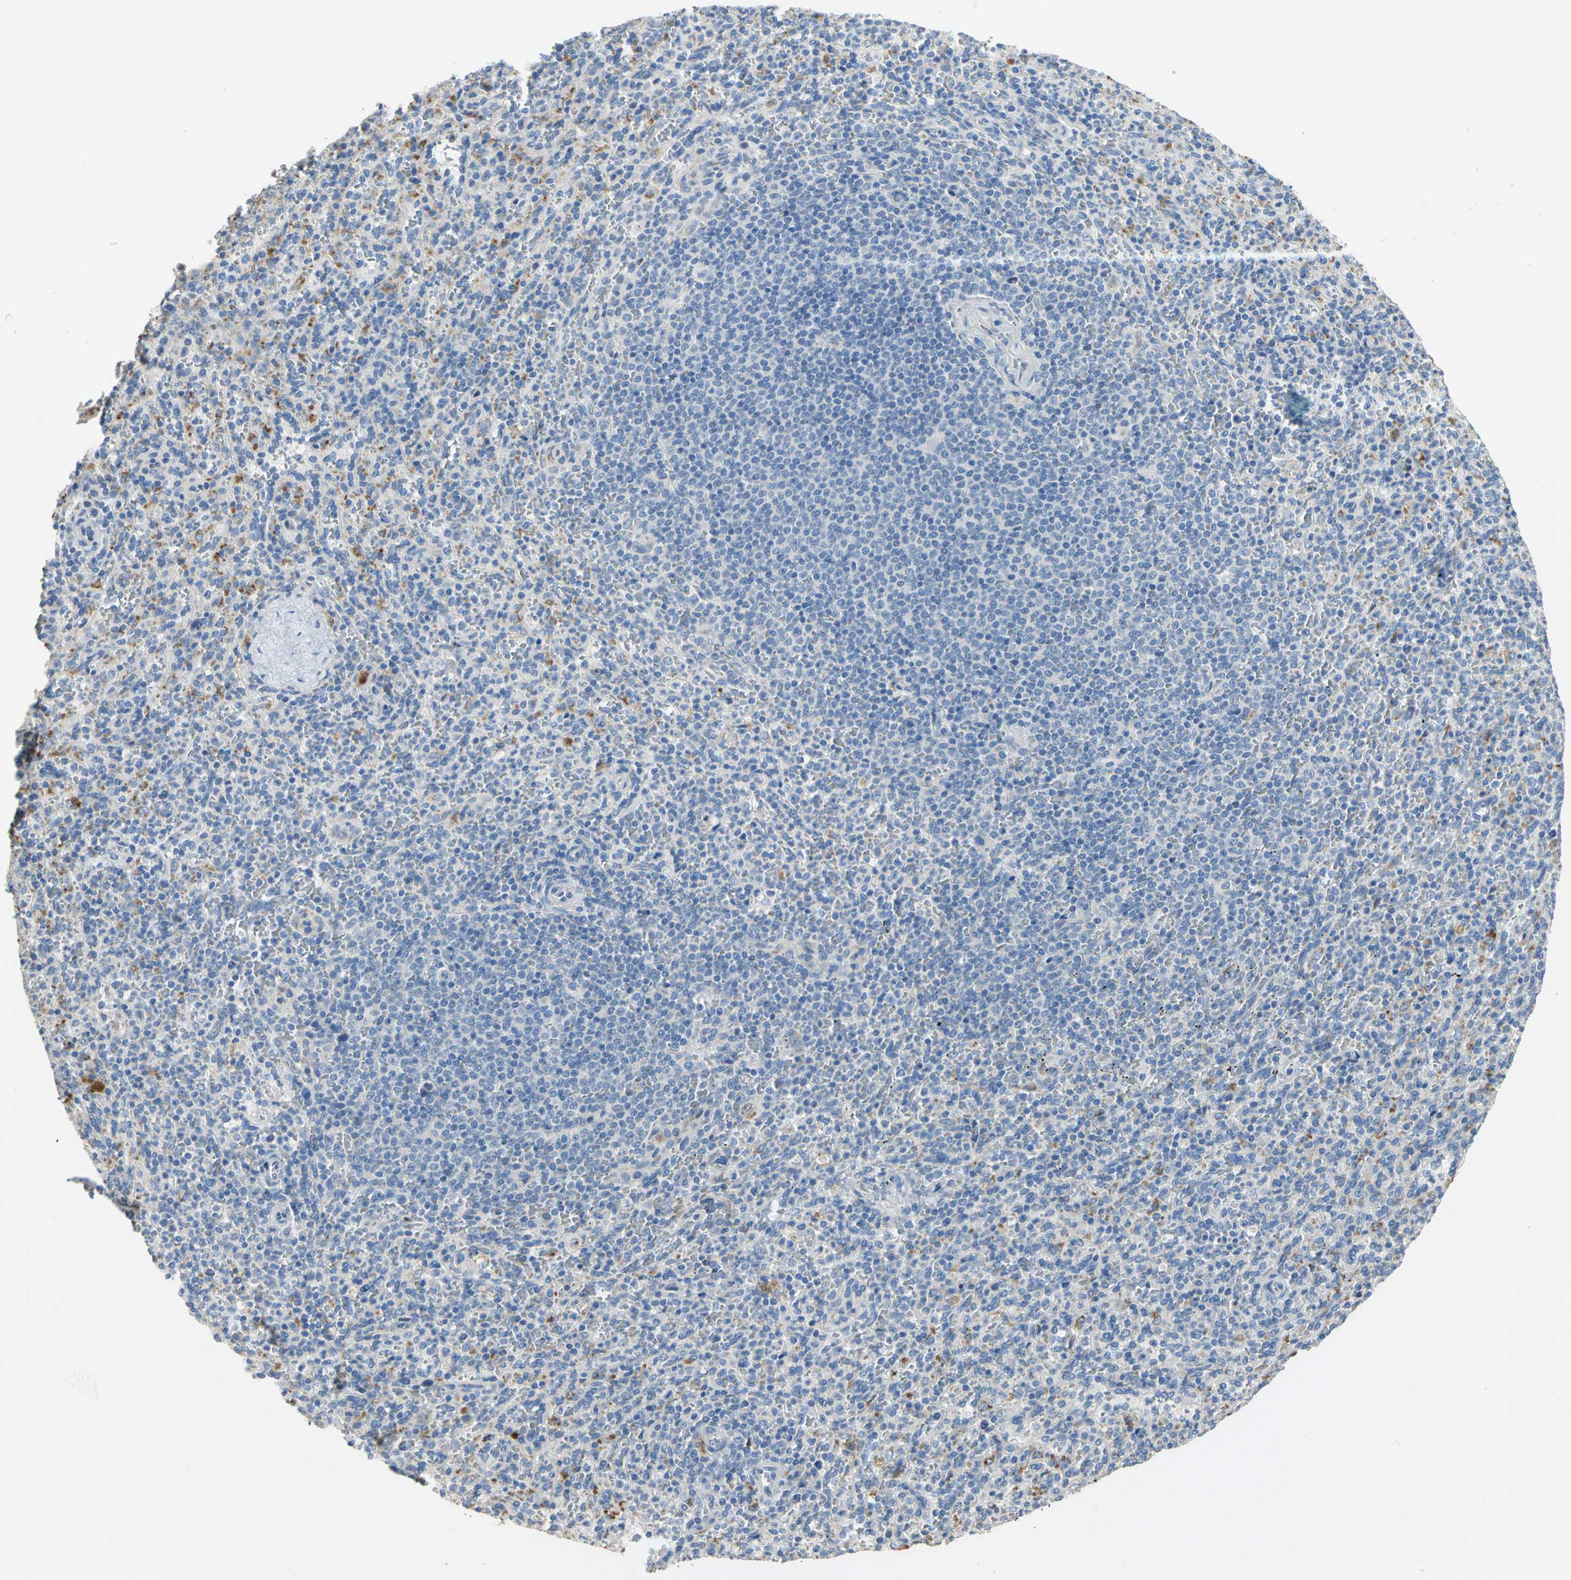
{"staining": {"intensity": "weak", "quantity": "<25%", "location": "cytoplasmic/membranous"}, "tissue": "spleen", "cell_type": "Cells in red pulp", "image_type": "normal", "snomed": [{"axis": "morphology", "description": "Normal tissue, NOS"}, {"axis": "topography", "description": "Spleen"}], "caption": "Immunohistochemistry (IHC) of unremarkable human spleen exhibits no expression in cells in red pulp.", "gene": "IL17RB", "patient": {"sex": "male", "age": 36}}